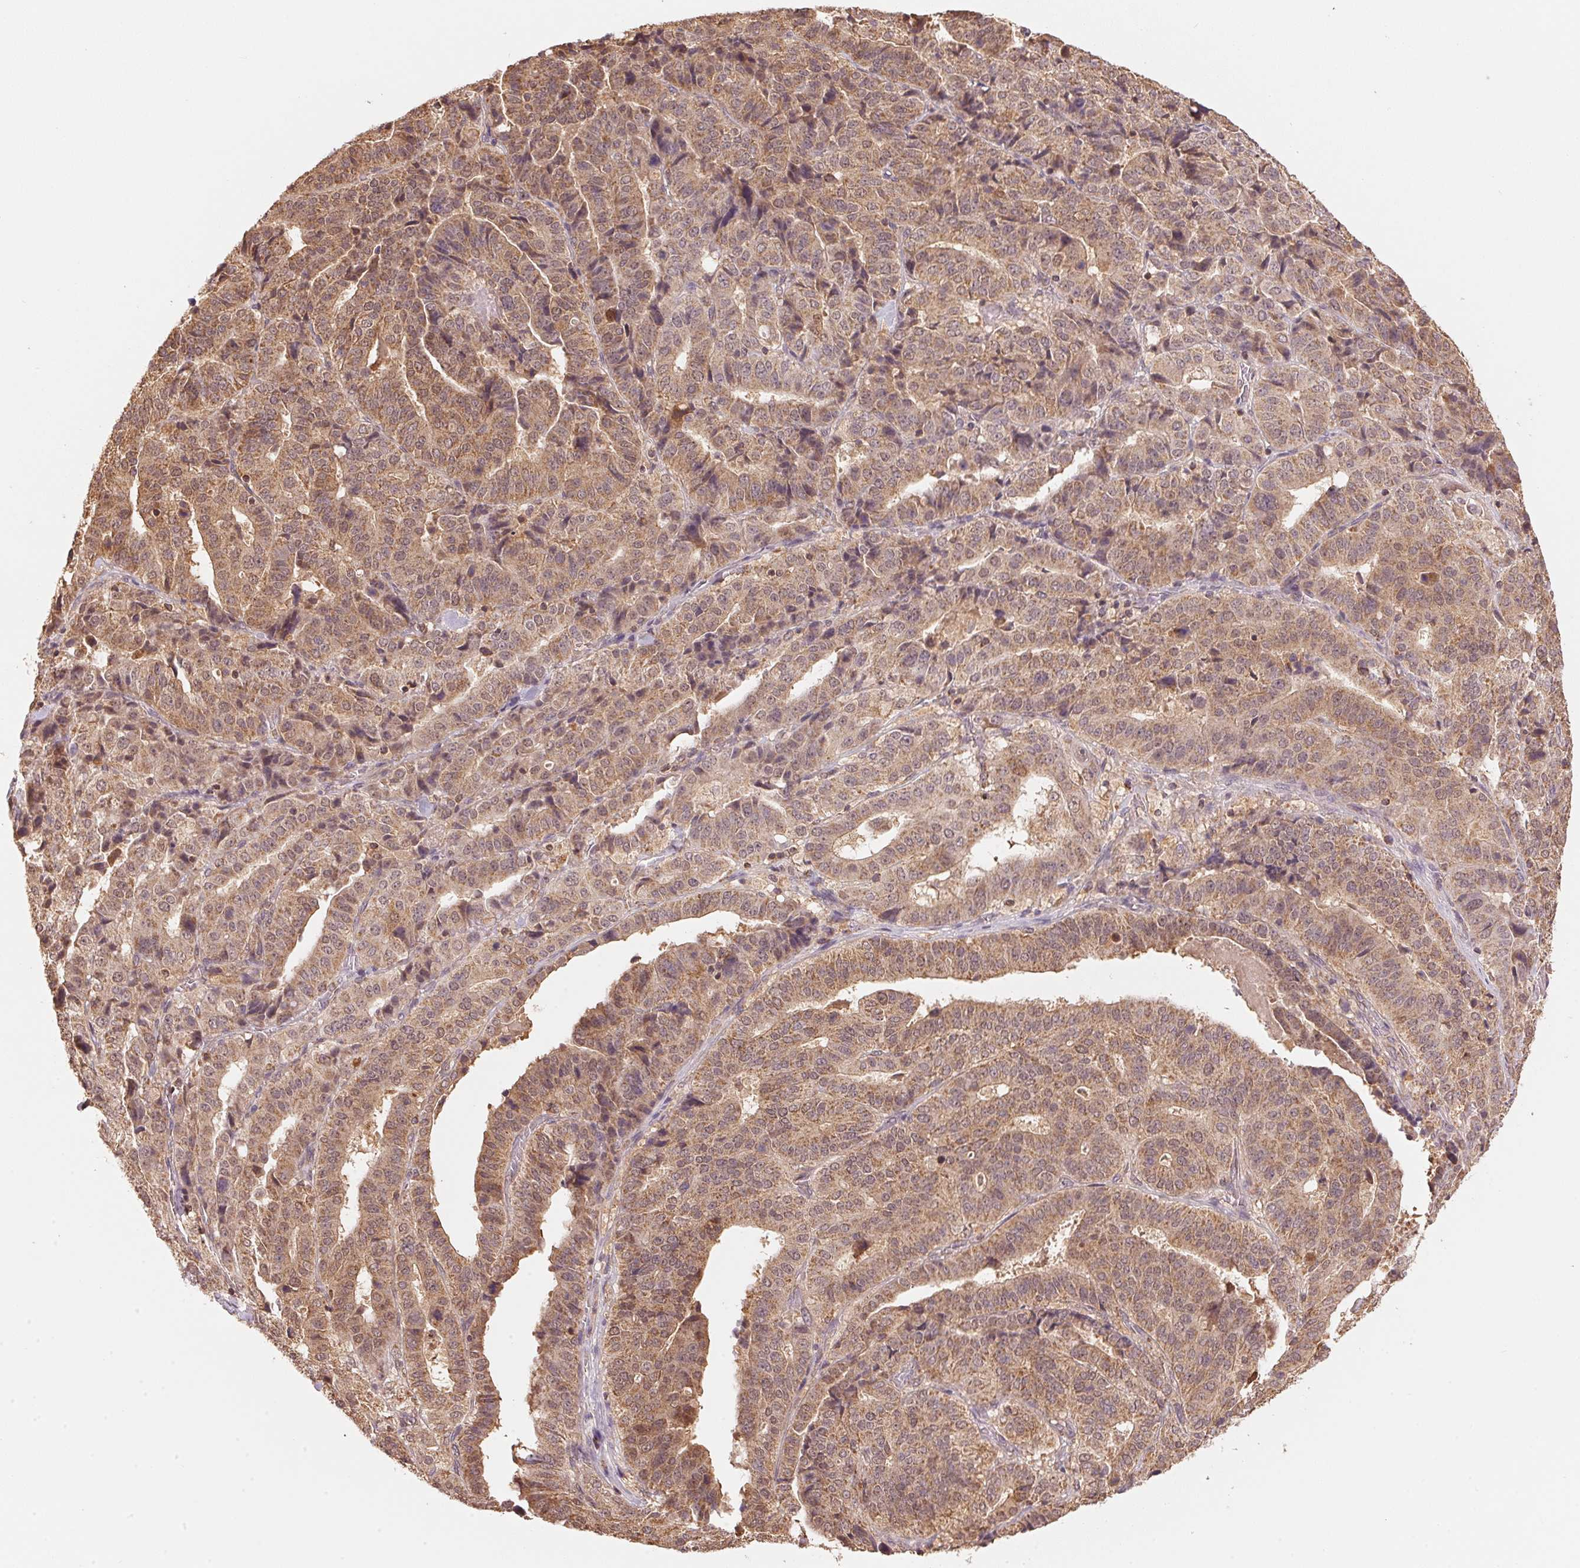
{"staining": {"intensity": "moderate", "quantity": ">75%", "location": "cytoplasmic/membranous"}, "tissue": "stomach cancer", "cell_type": "Tumor cells", "image_type": "cancer", "snomed": [{"axis": "morphology", "description": "Adenocarcinoma, NOS"}, {"axis": "topography", "description": "Stomach"}], "caption": "This micrograph shows IHC staining of human adenocarcinoma (stomach), with medium moderate cytoplasmic/membranous staining in about >75% of tumor cells.", "gene": "ARHGAP6", "patient": {"sex": "male", "age": 48}}